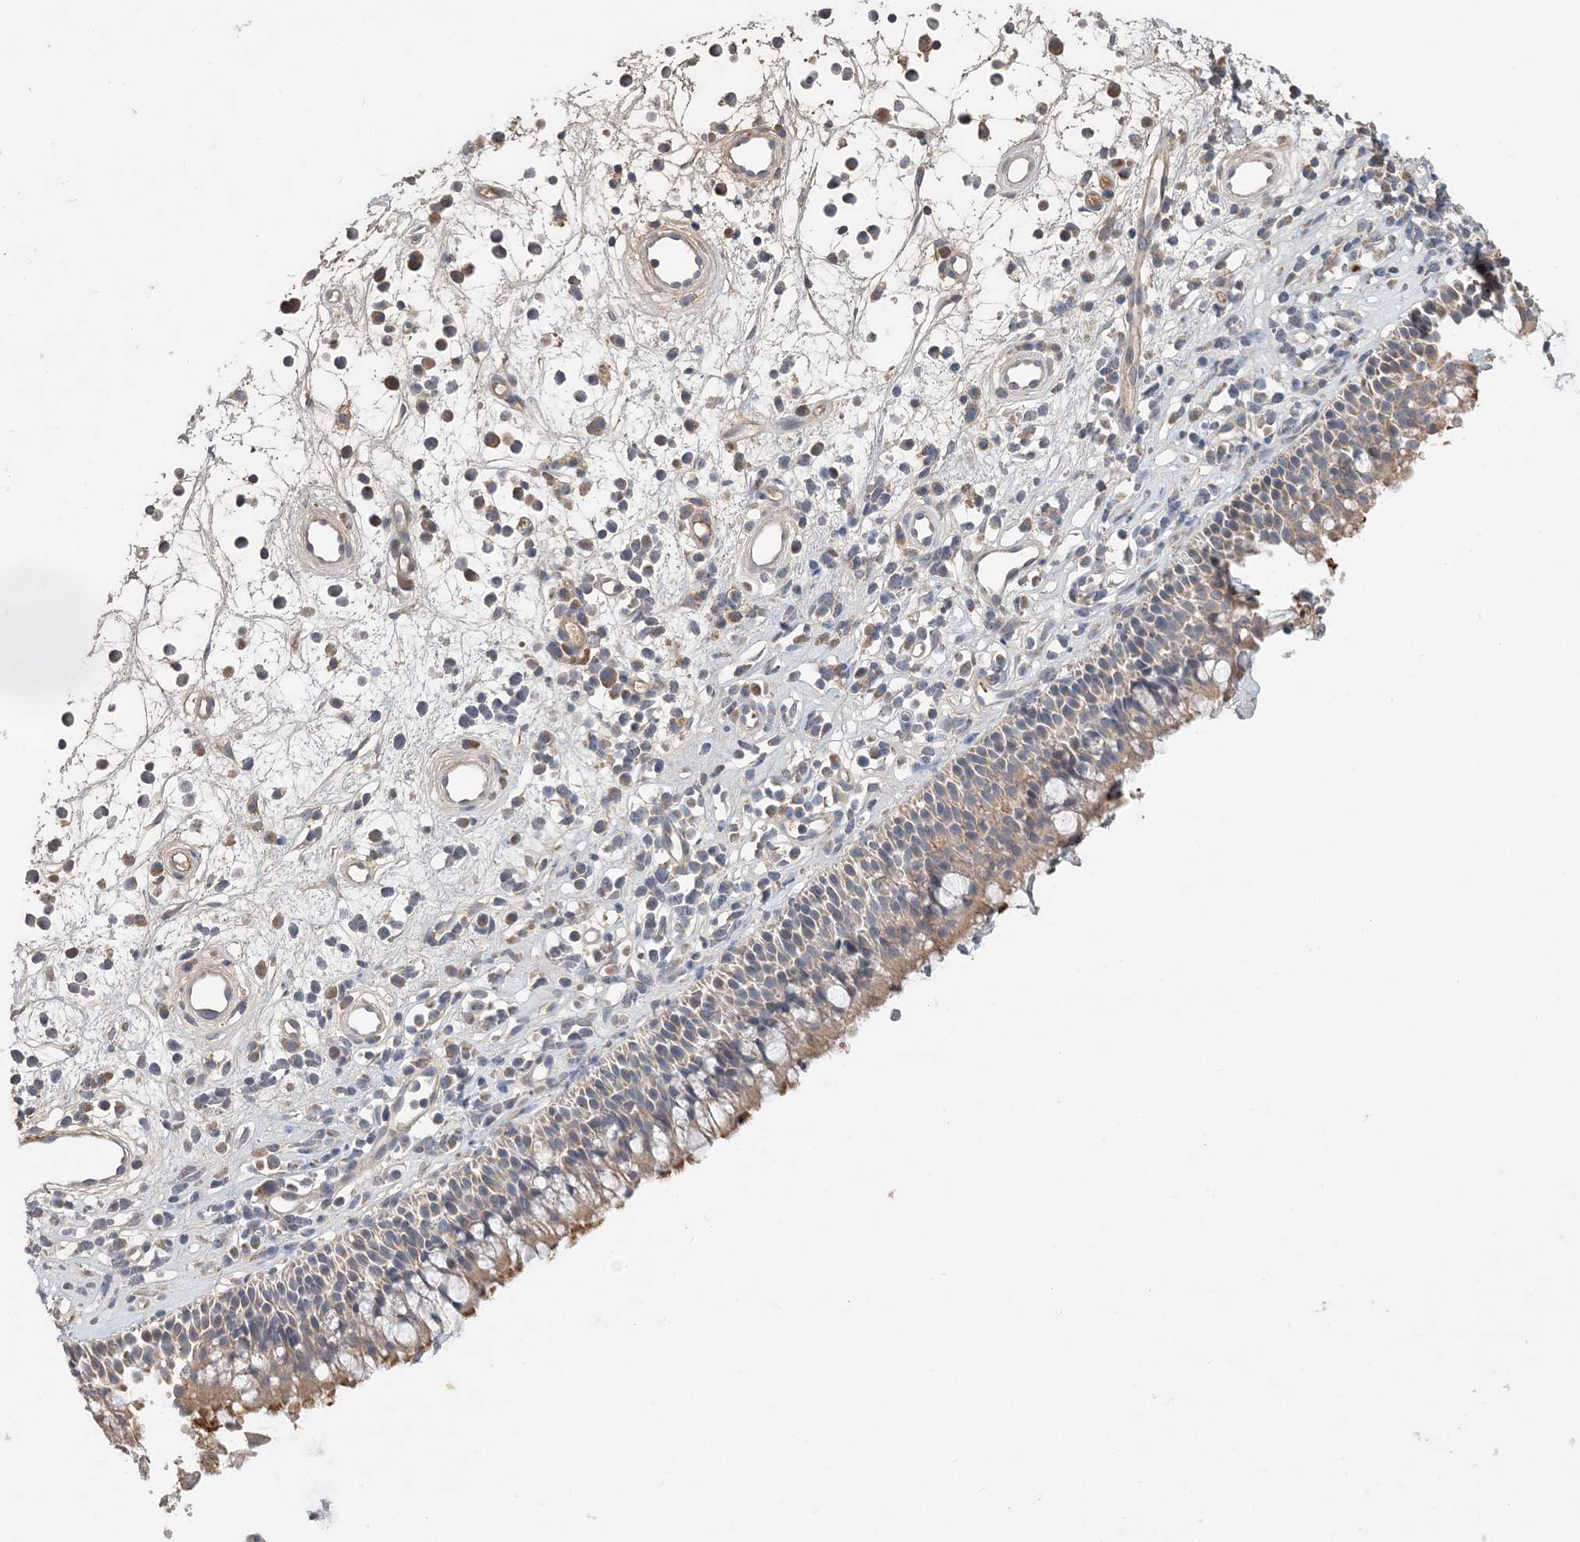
{"staining": {"intensity": "moderate", "quantity": "25%-75%", "location": "cytoplasmic/membranous"}, "tissue": "nasopharynx", "cell_type": "Respiratory epithelial cells", "image_type": "normal", "snomed": [{"axis": "morphology", "description": "Normal tissue, NOS"}, {"axis": "morphology", "description": "Inflammation, NOS"}, {"axis": "morphology", "description": "Malignant melanoma, Metastatic site"}, {"axis": "topography", "description": "Nasopharynx"}], "caption": "Moderate cytoplasmic/membranous expression for a protein is appreciated in approximately 25%-75% of respiratory epithelial cells of normal nasopharynx using immunohistochemistry.", "gene": "SYCP3", "patient": {"sex": "male", "age": 70}}